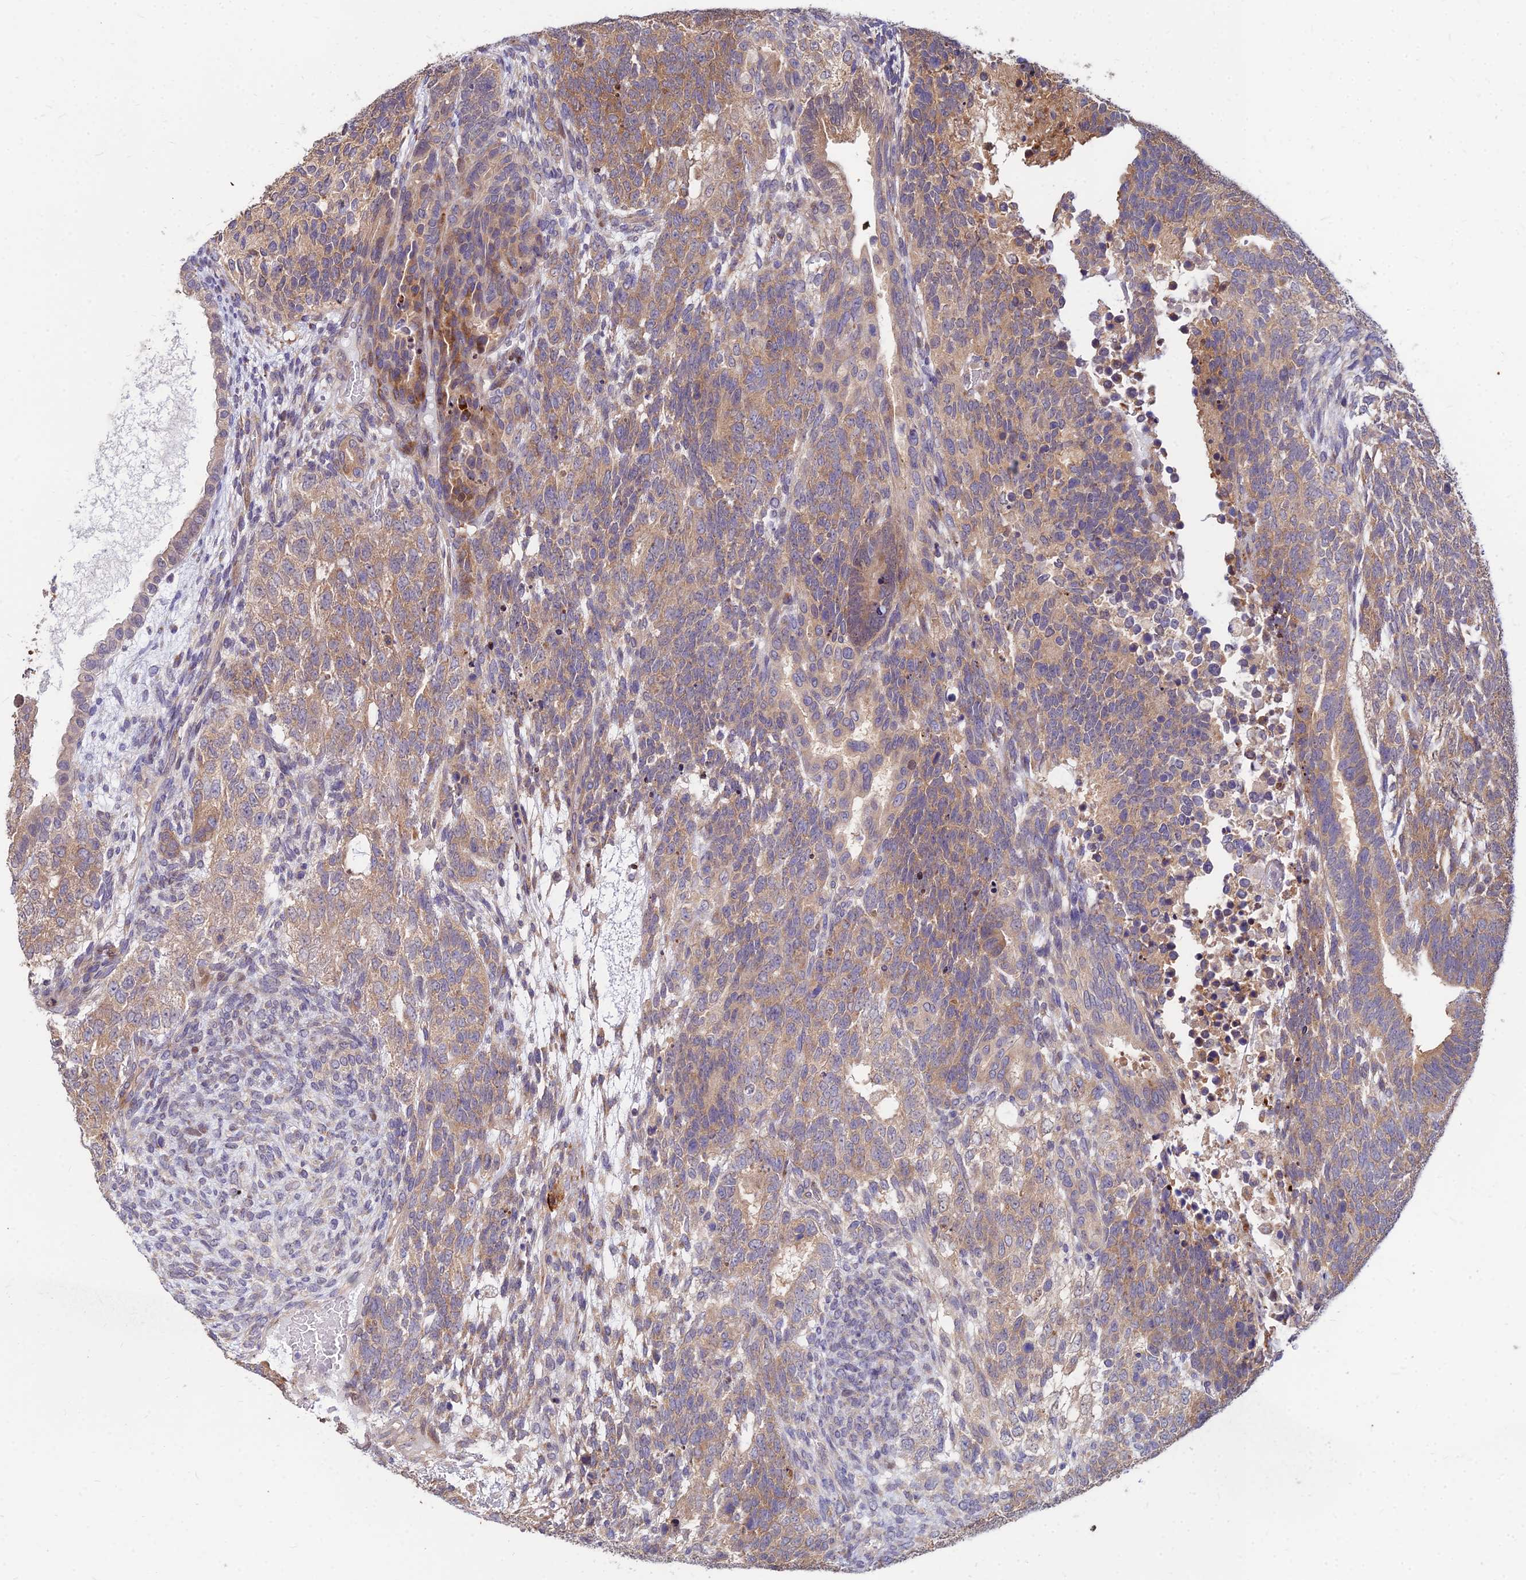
{"staining": {"intensity": "moderate", "quantity": ">75%", "location": "cytoplasmic/membranous"}, "tissue": "testis cancer", "cell_type": "Tumor cells", "image_type": "cancer", "snomed": [{"axis": "morphology", "description": "Carcinoma, Embryonal, NOS"}, {"axis": "topography", "description": "Testis"}], "caption": "Testis cancer stained with DAB immunohistochemistry (IHC) reveals medium levels of moderate cytoplasmic/membranous positivity in about >75% of tumor cells.", "gene": "CCT6B", "patient": {"sex": "male", "age": 23}}